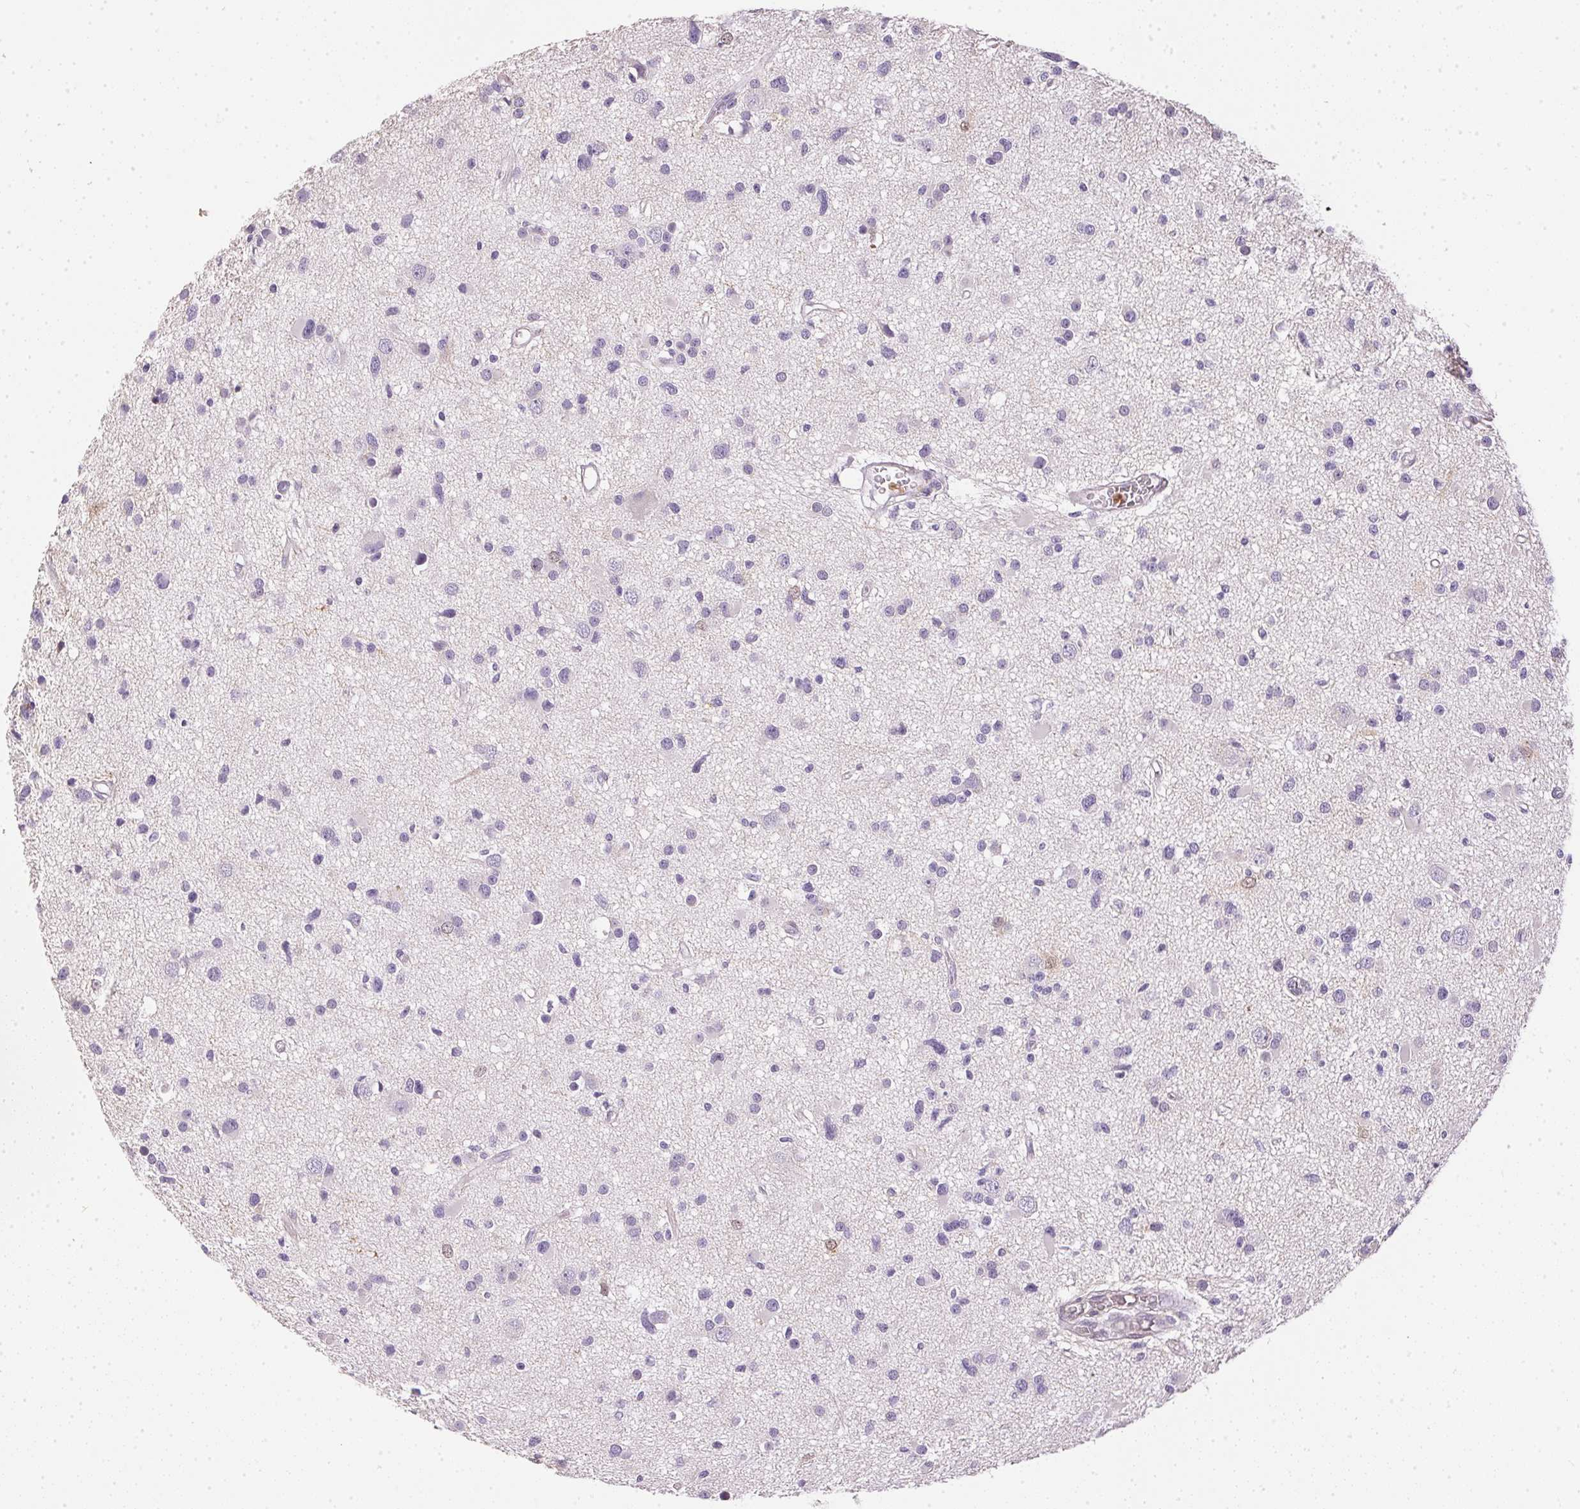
{"staining": {"intensity": "negative", "quantity": "none", "location": "none"}, "tissue": "glioma", "cell_type": "Tumor cells", "image_type": "cancer", "snomed": [{"axis": "morphology", "description": "Glioma, malignant, High grade"}, {"axis": "topography", "description": "Brain"}], "caption": "This image is of malignant high-grade glioma stained with immunohistochemistry to label a protein in brown with the nuclei are counter-stained blue. There is no positivity in tumor cells. (DAB (3,3'-diaminobenzidine) immunohistochemistry visualized using brightfield microscopy, high magnification).", "gene": "S100A3", "patient": {"sex": "male", "age": 54}}